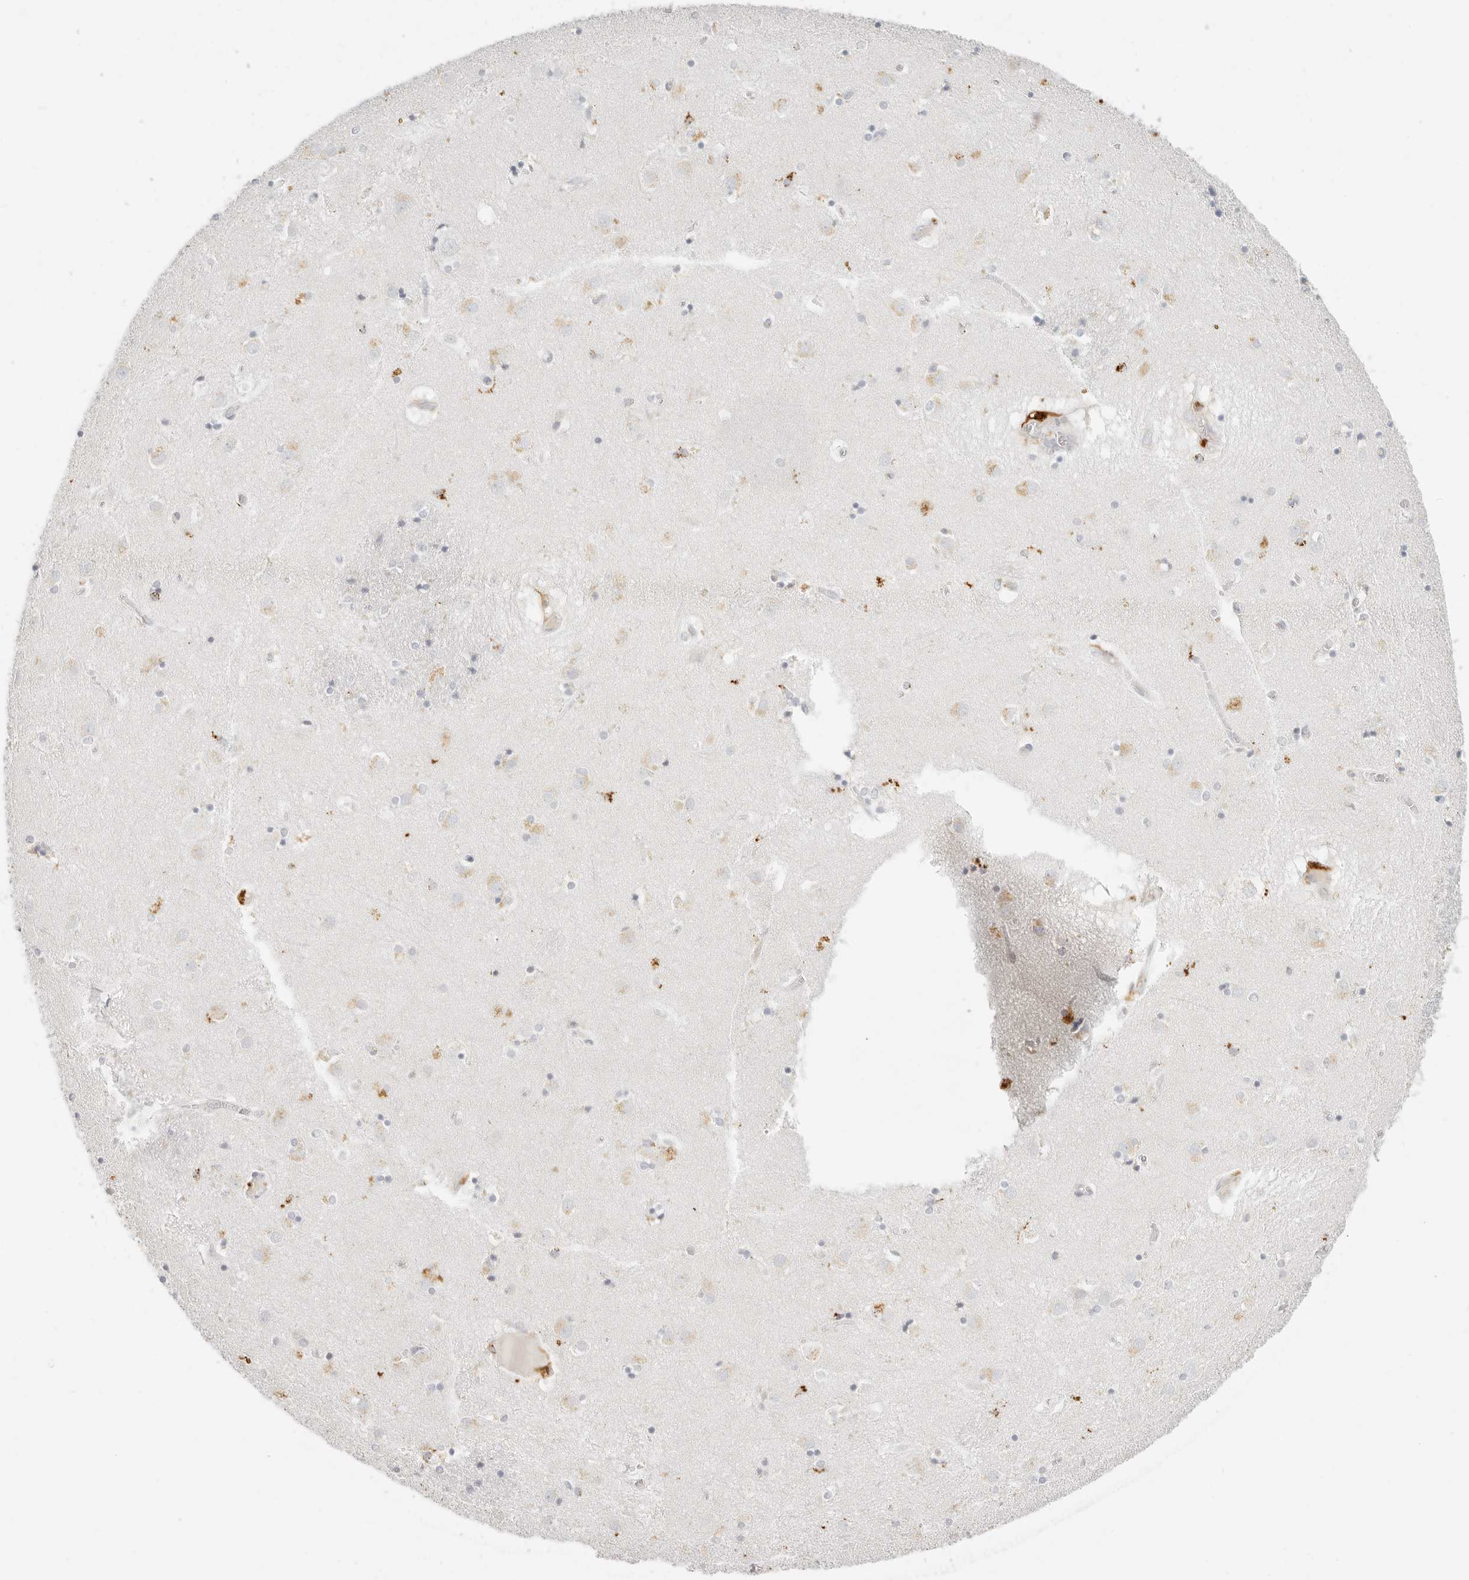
{"staining": {"intensity": "negative", "quantity": "none", "location": "none"}, "tissue": "caudate", "cell_type": "Glial cells", "image_type": "normal", "snomed": [{"axis": "morphology", "description": "Normal tissue, NOS"}, {"axis": "topography", "description": "Lateral ventricle wall"}], "caption": "A high-resolution histopathology image shows immunohistochemistry (IHC) staining of unremarkable caudate, which shows no significant expression in glial cells. (DAB (3,3'-diaminobenzidine) immunohistochemistry (IHC) with hematoxylin counter stain).", "gene": "RNASET2", "patient": {"sex": "male", "age": 70}}